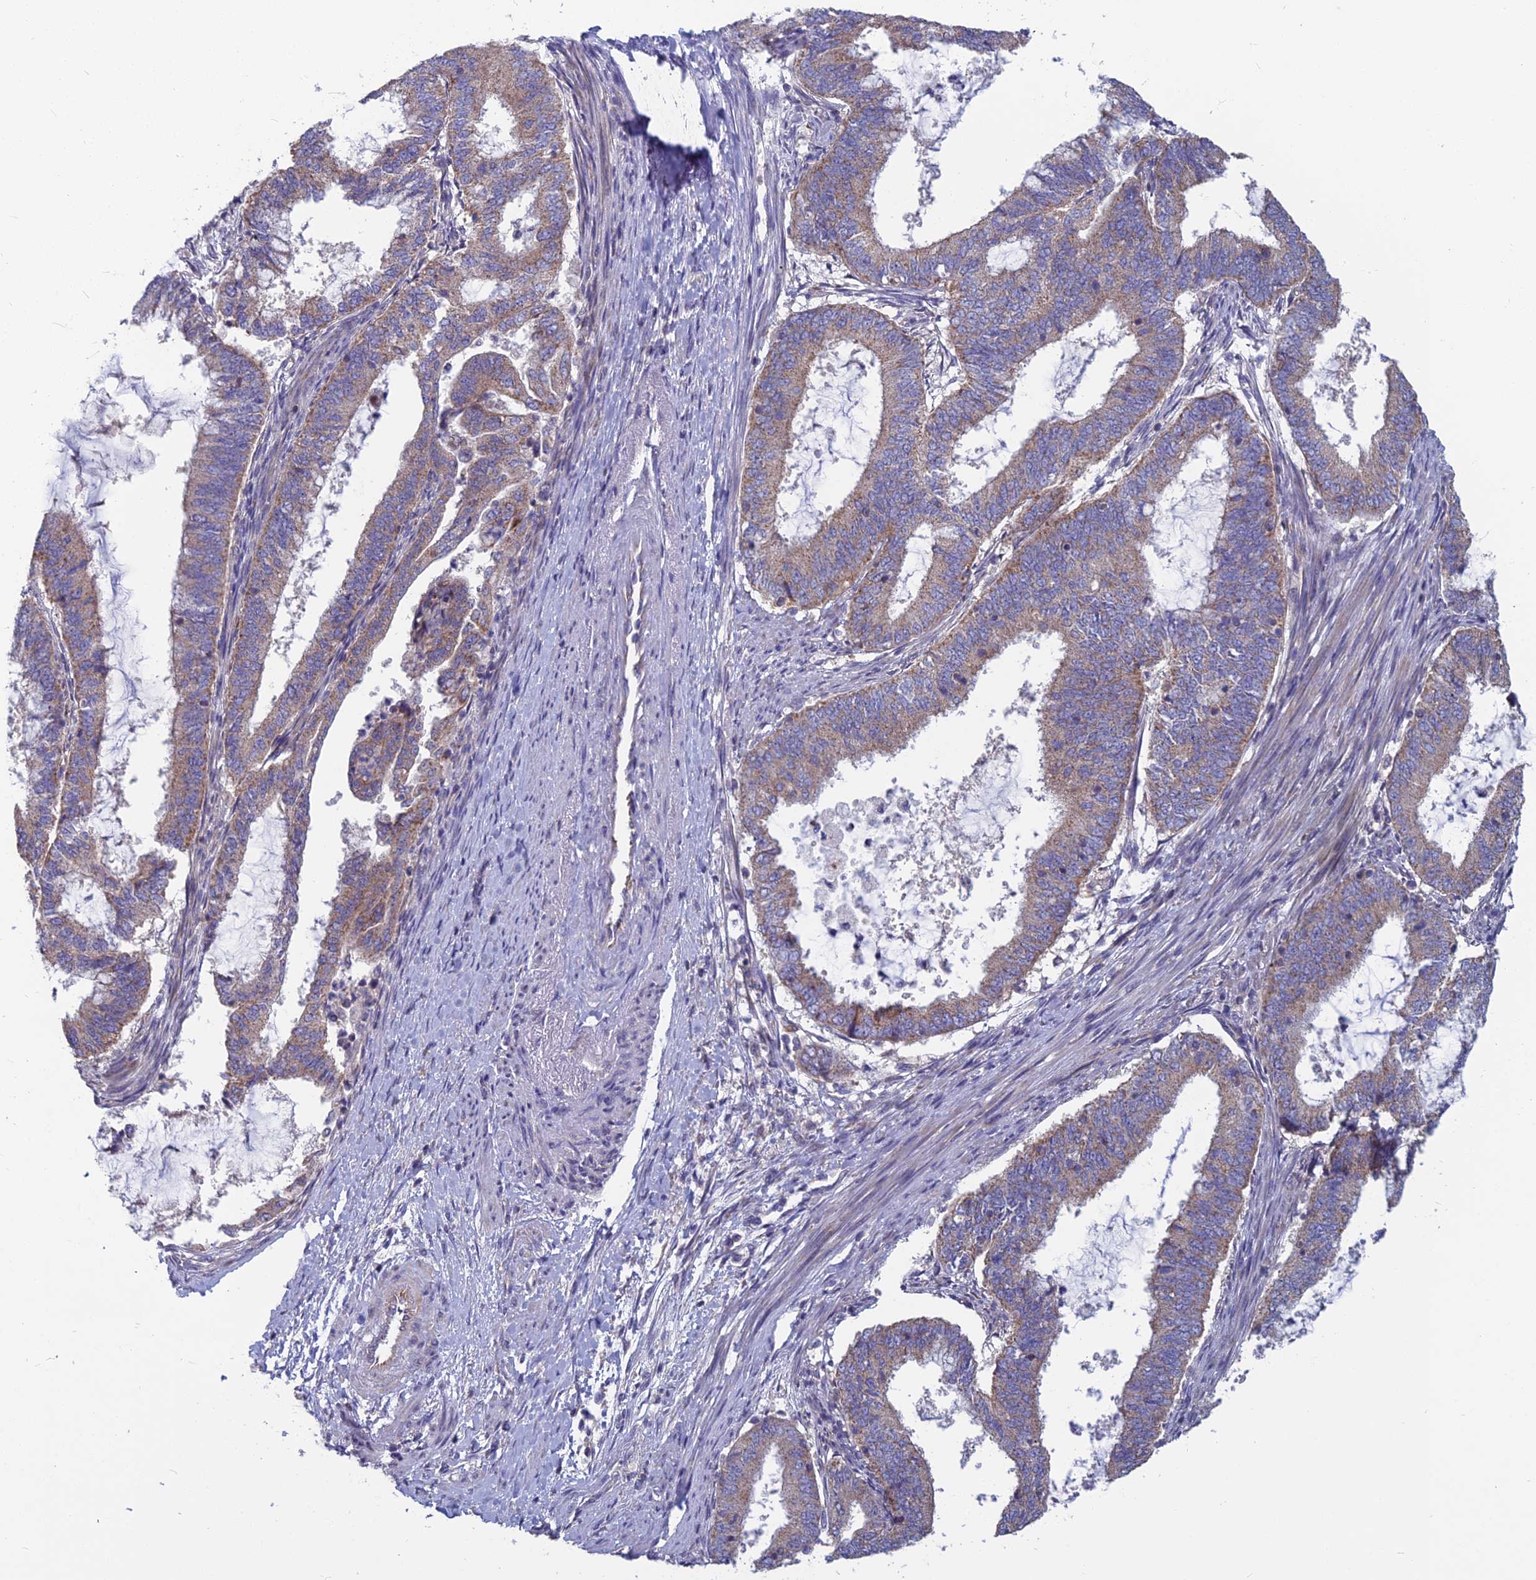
{"staining": {"intensity": "weak", "quantity": ">75%", "location": "cytoplasmic/membranous"}, "tissue": "endometrial cancer", "cell_type": "Tumor cells", "image_type": "cancer", "snomed": [{"axis": "morphology", "description": "Adenocarcinoma, NOS"}, {"axis": "topography", "description": "Endometrium"}], "caption": "A photomicrograph of human endometrial cancer stained for a protein displays weak cytoplasmic/membranous brown staining in tumor cells.", "gene": "COX20", "patient": {"sex": "female", "age": 51}}